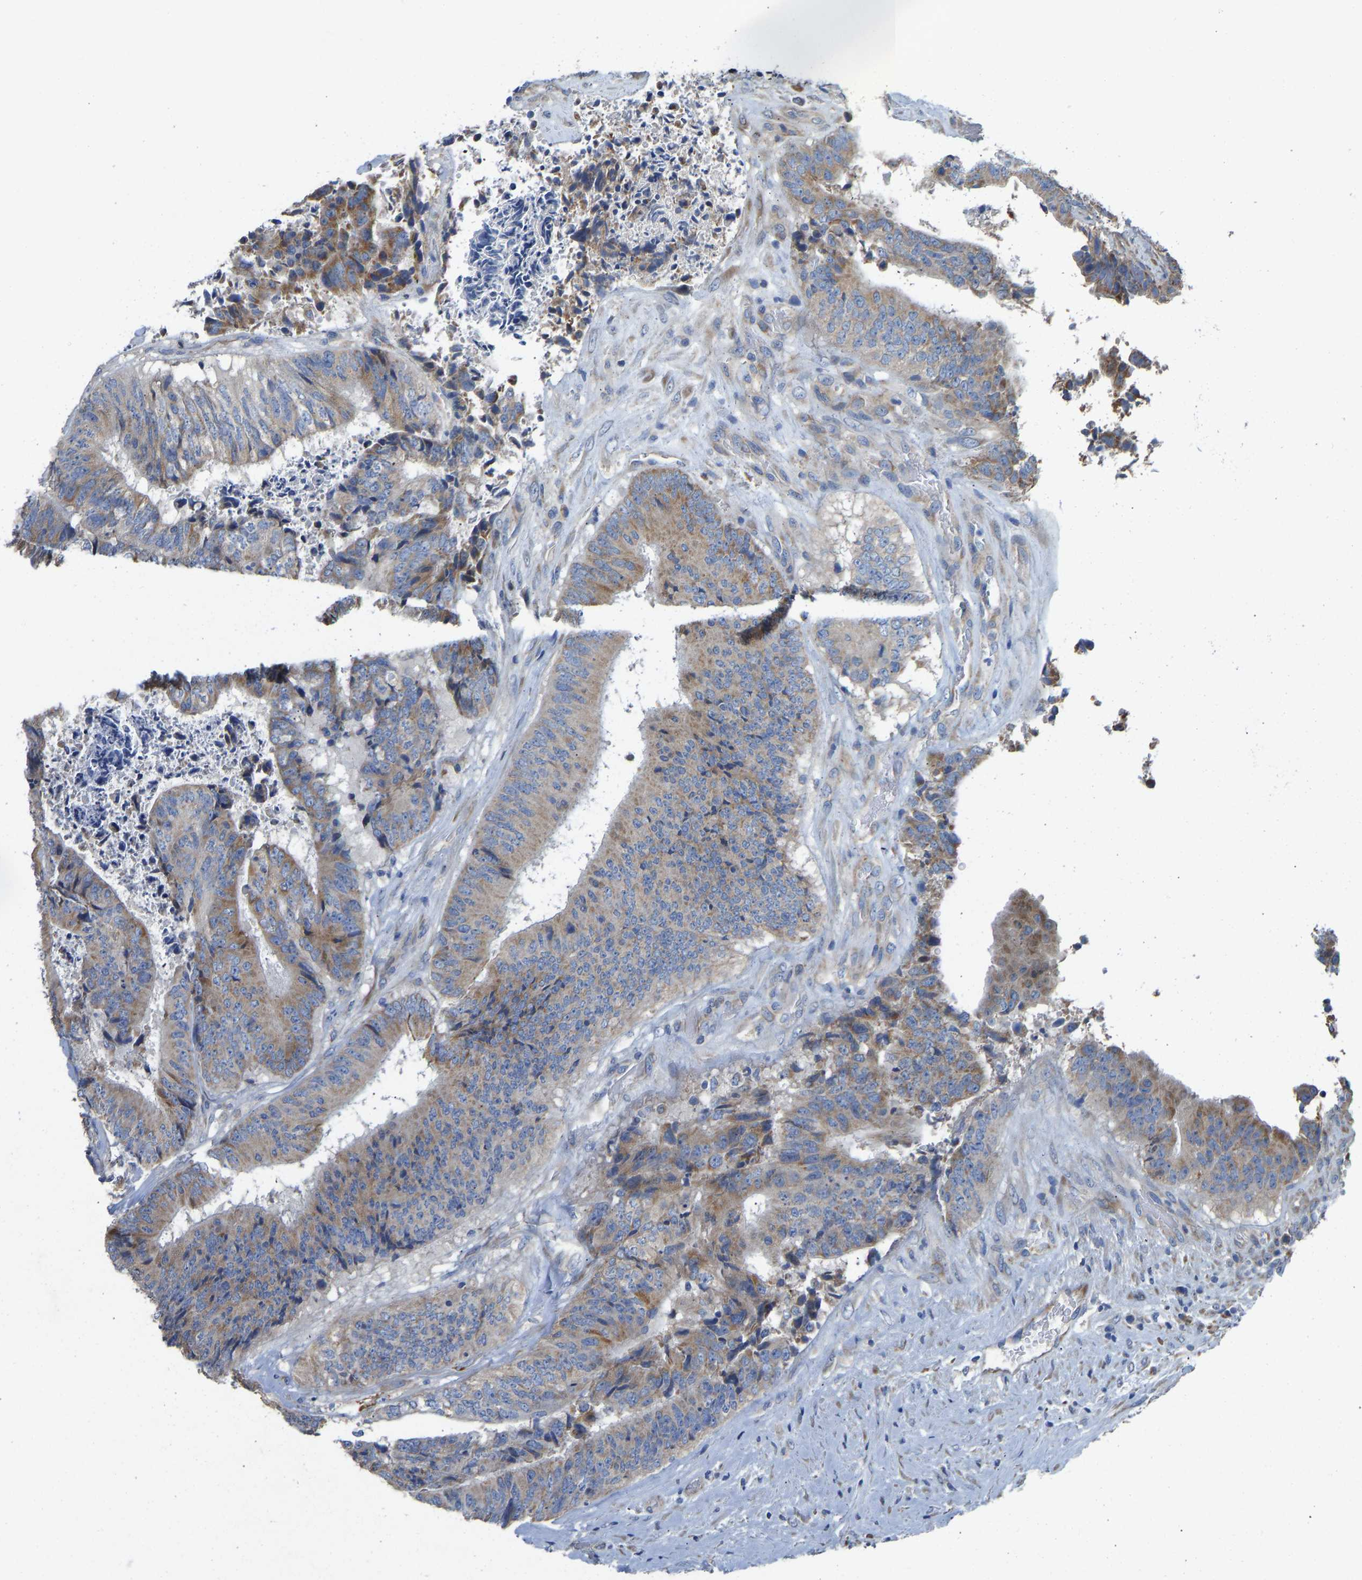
{"staining": {"intensity": "moderate", "quantity": ">75%", "location": "cytoplasmic/membranous"}, "tissue": "colorectal cancer", "cell_type": "Tumor cells", "image_type": "cancer", "snomed": [{"axis": "morphology", "description": "Adenocarcinoma, NOS"}, {"axis": "topography", "description": "Rectum"}], "caption": "DAB (3,3'-diaminobenzidine) immunohistochemical staining of colorectal adenocarcinoma displays moderate cytoplasmic/membranous protein expression in about >75% of tumor cells.", "gene": "TMEM150A", "patient": {"sex": "male", "age": 72}}